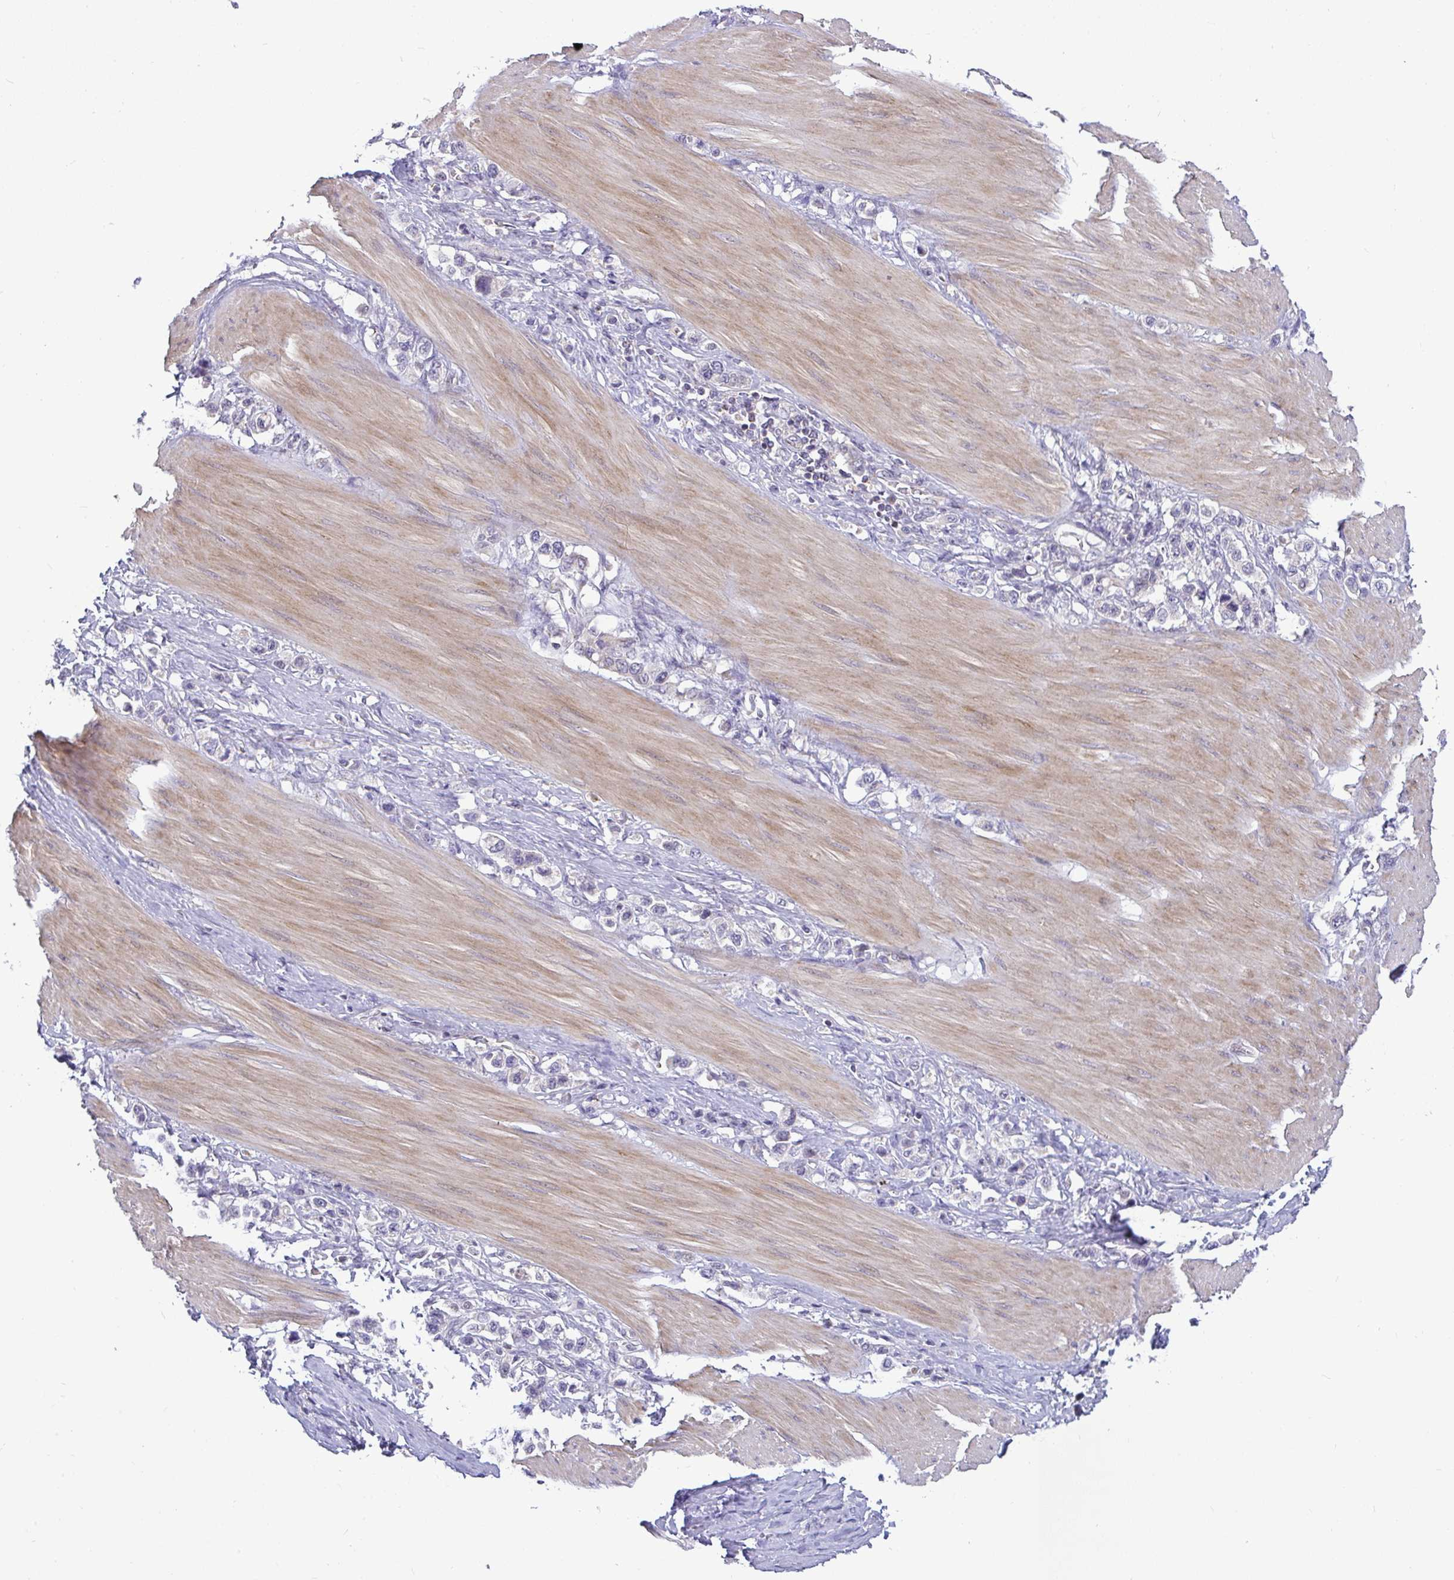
{"staining": {"intensity": "negative", "quantity": "none", "location": "none"}, "tissue": "stomach cancer", "cell_type": "Tumor cells", "image_type": "cancer", "snomed": [{"axis": "morphology", "description": "Adenocarcinoma, NOS"}, {"axis": "topography", "description": "Stomach"}], "caption": "A high-resolution photomicrograph shows IHC staining of stomach cancer (adenocarcinoma), which demonstrates no significant positivity in tumor cells.", "gene": "SRRM4", "patient": {"sex": "female", "age": 65}}